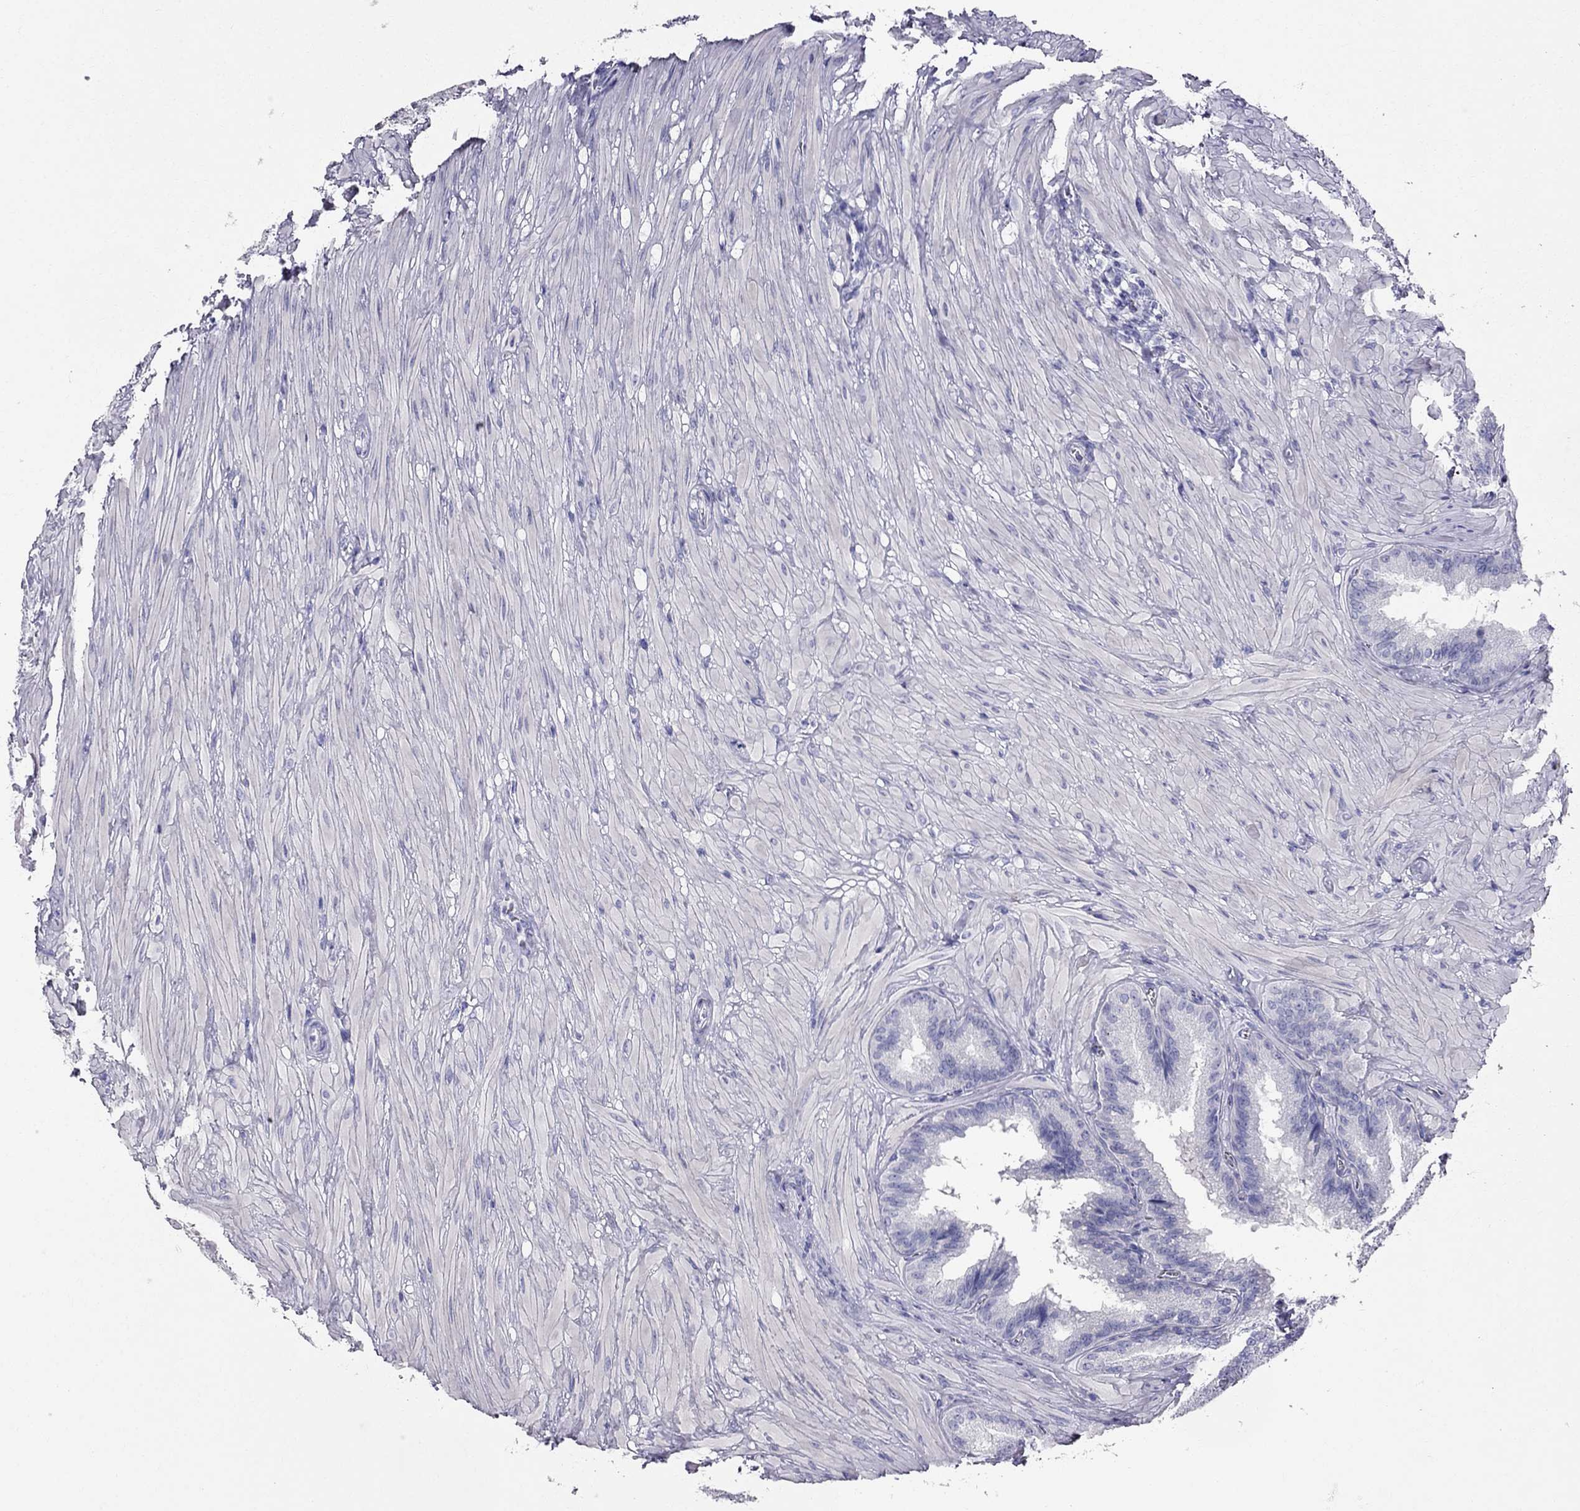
{"staining": {"intensity": "negative", "quantity": "none", "location": "none"}, "tissue": "seminal vesicle", "cell_type": "Glandular cells", "image_type": "normal", "snomed": [{"axis": "morphology", "description": "Normal tissue, NOS"}, {"axis": "topography", "description": "Seminal veicle"}], "caption": "Glandular cells show no significant positivity in normal seminal vesicle. (Brightfield microscopy of DAB immunohistochemistry (IHC) at high magnification).", "gene": "DNAAF6", "patient": {"sex": "male", "age": 37}}